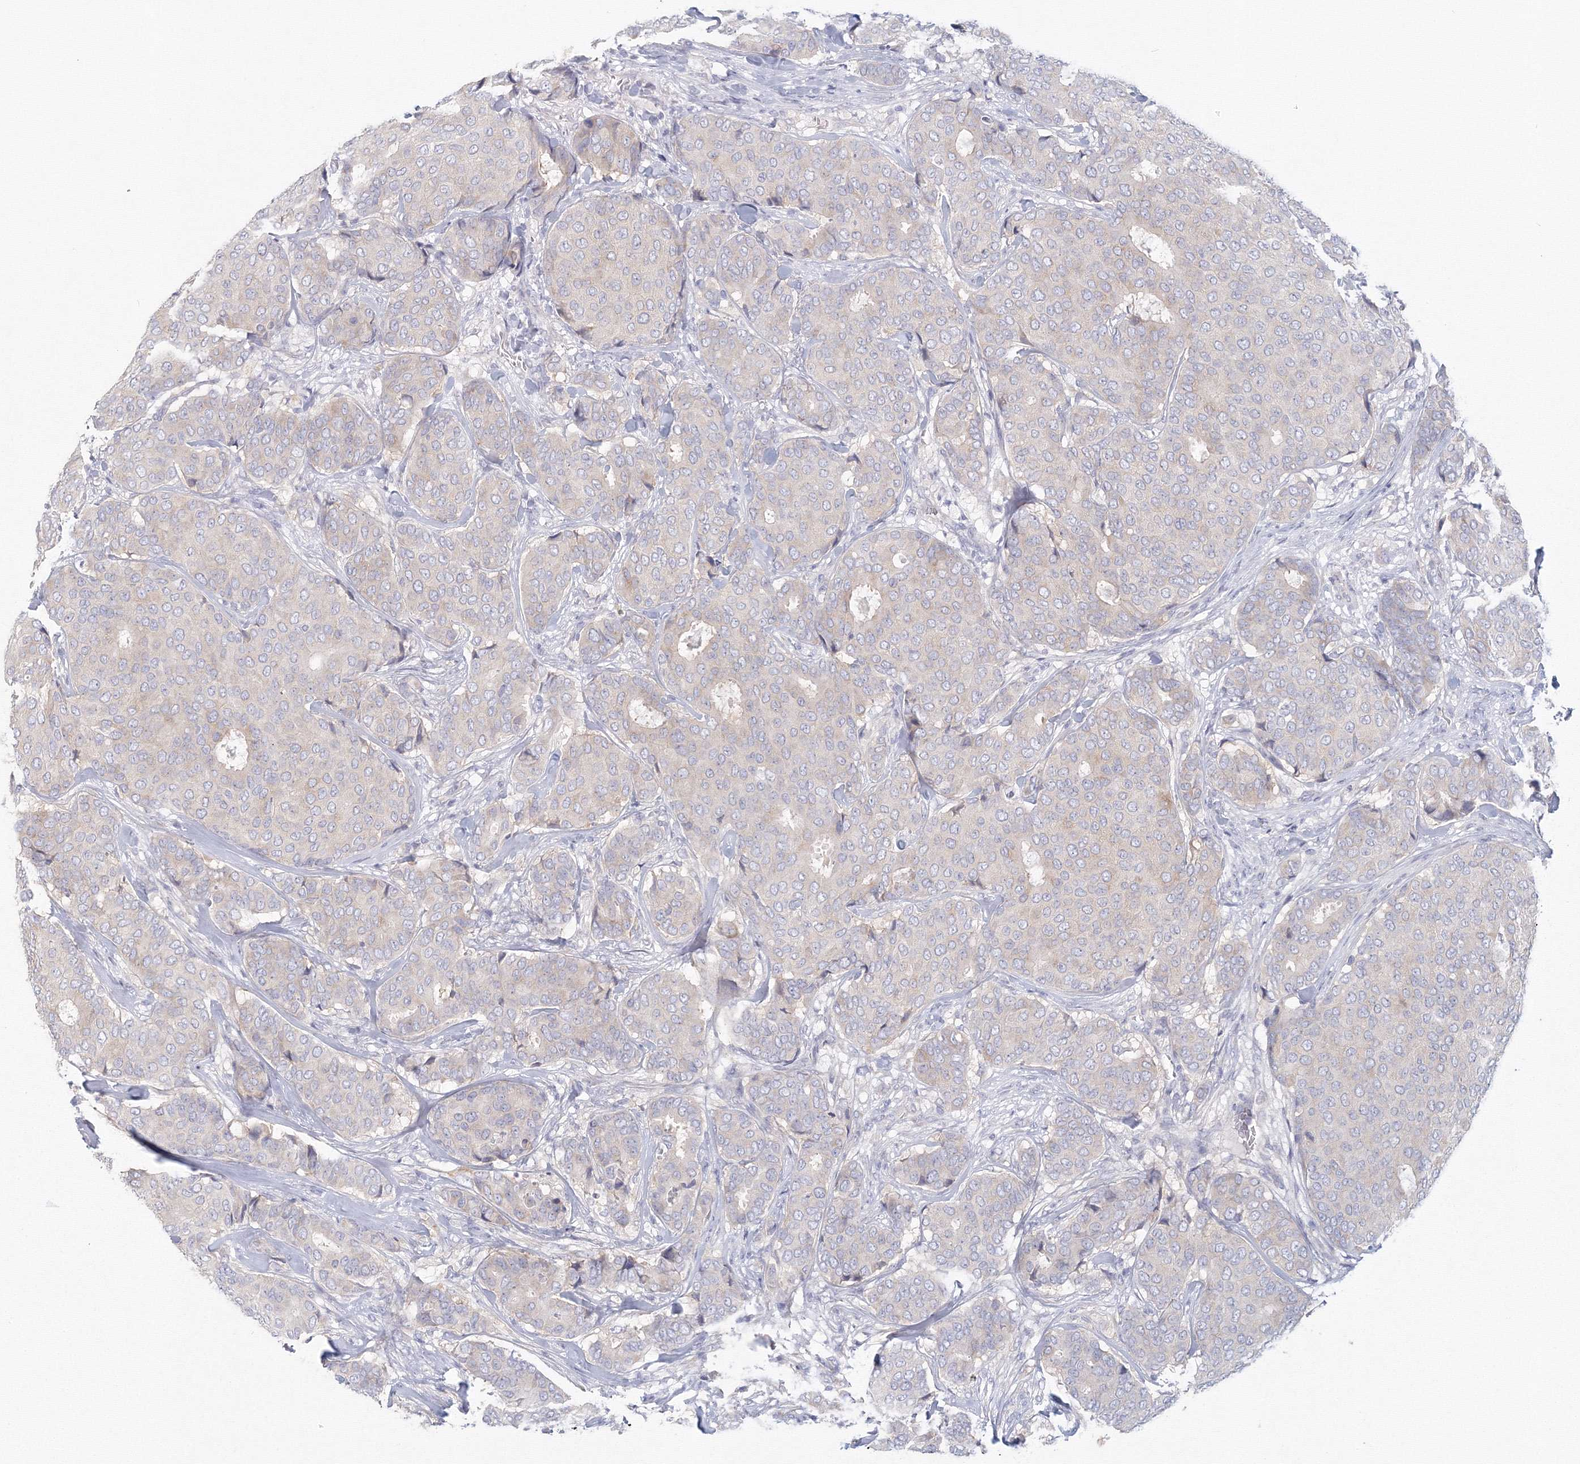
{"staining": {"intensity": "negative", "quantity": "none", "location": "none"}, "tissue": "breast cancer", "cell_type": "Tumor cells", "image_type": "cancer", "snomed": [{"axis": "morphology", "description": "Duct carcinoma"}, {"axis": "topography", "description": "Breast"}], "caption": "Histopathology image shows no protein positivity in tumor cells of invasive ductal carcinoma (breast) tissue.", "gene": "TACC2", "patient": {"sex": "female", "age": 75}}